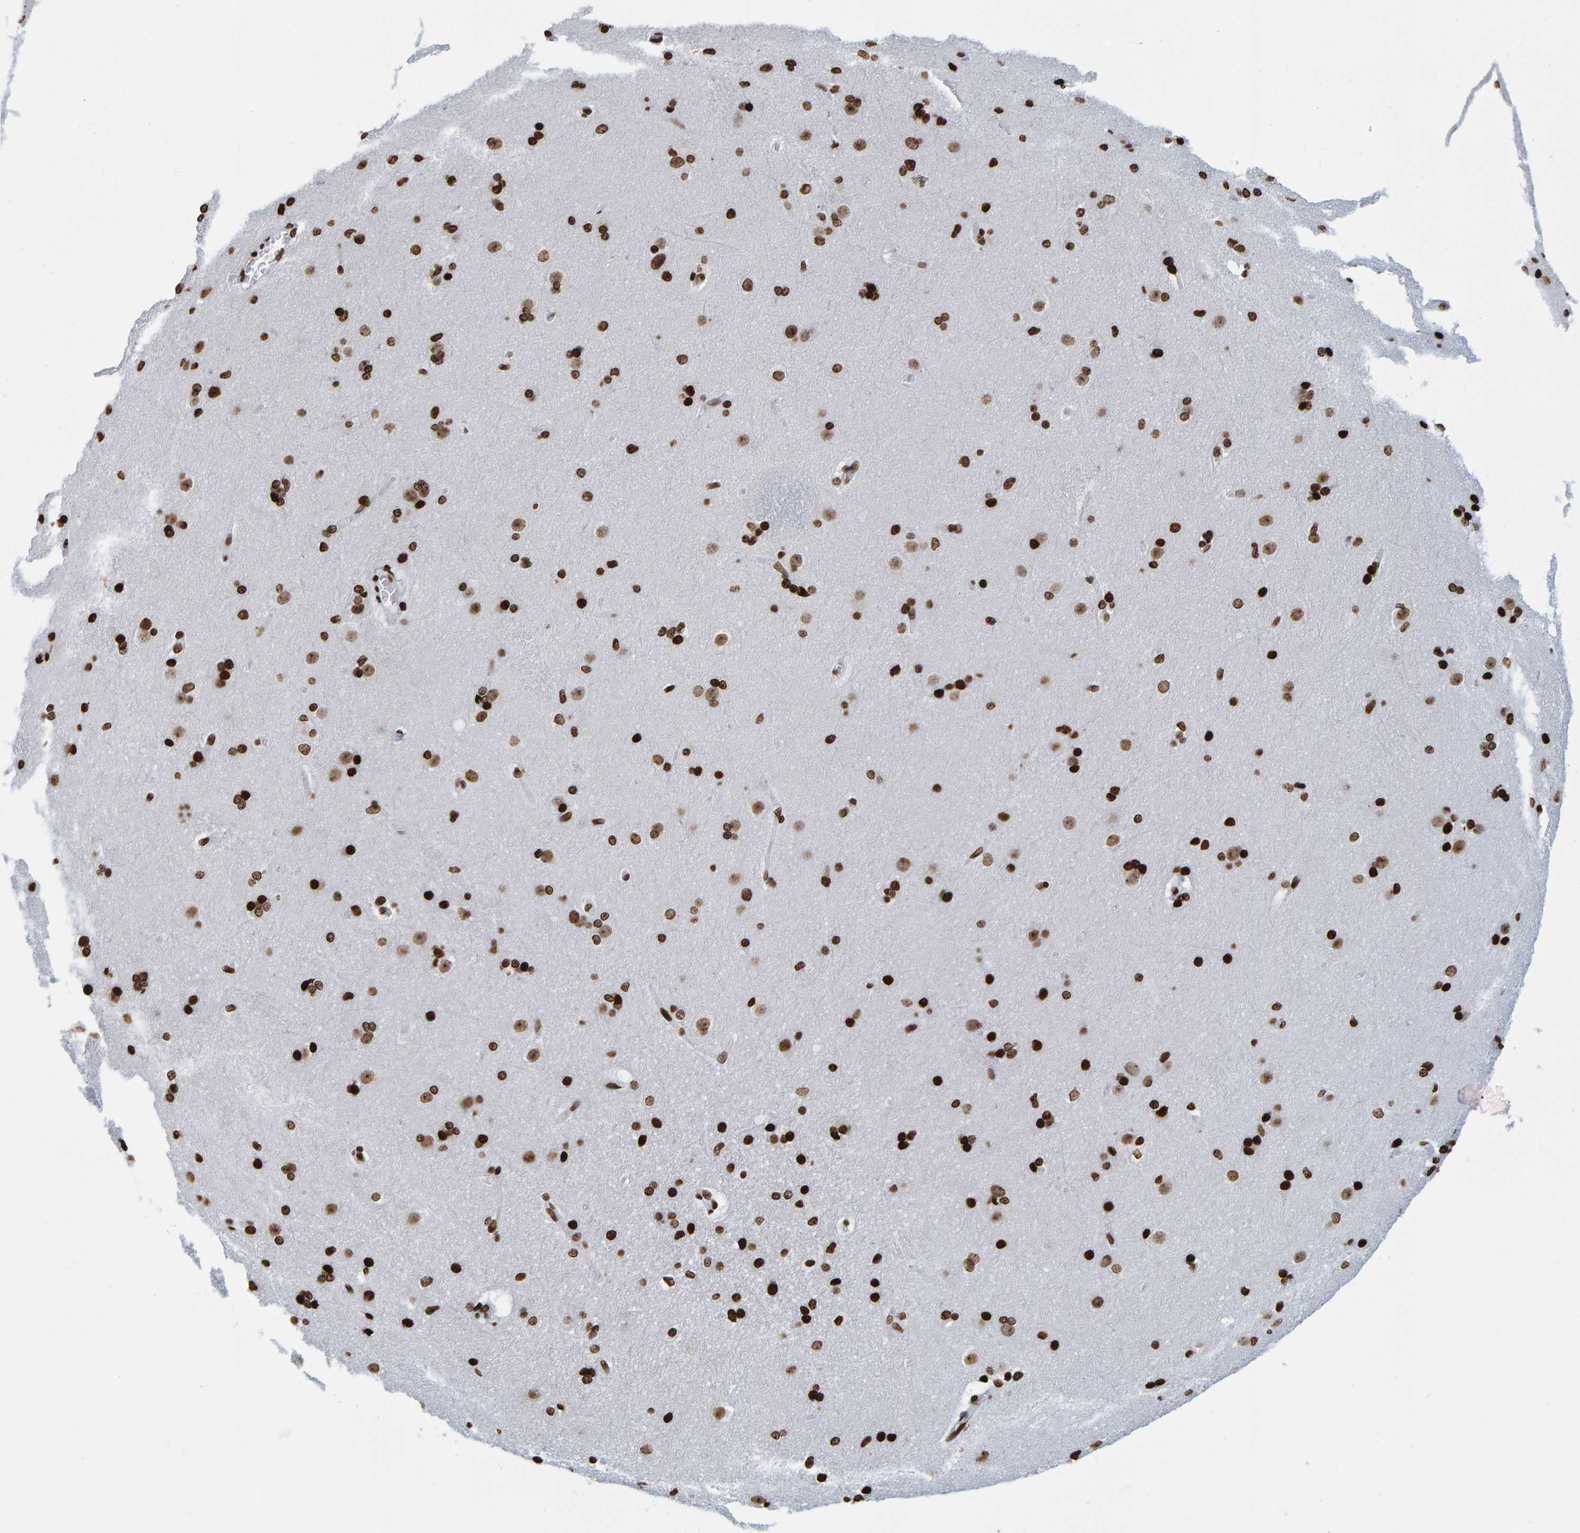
{"staining": {"intensity": "strong", "quantity": ">75%", "location": "nuclear"}, "tissue": "caudate", "cell_type": "Glial cells", "image_type": "normal", "snomed": [{"axis": "morphology", "description": "Normal tissue, NOS"}, {"axis": "topography", "description": "Lateral ventricle wall"}], "caption": "Immunohistochemistry image of benign human caudate stained for a protein (brown), which reveals high levels of strong nuclear positivity in approximately >75% of glial cells.", "gene": "BRF2", "patient": {"sex": "female", "age": 19}}